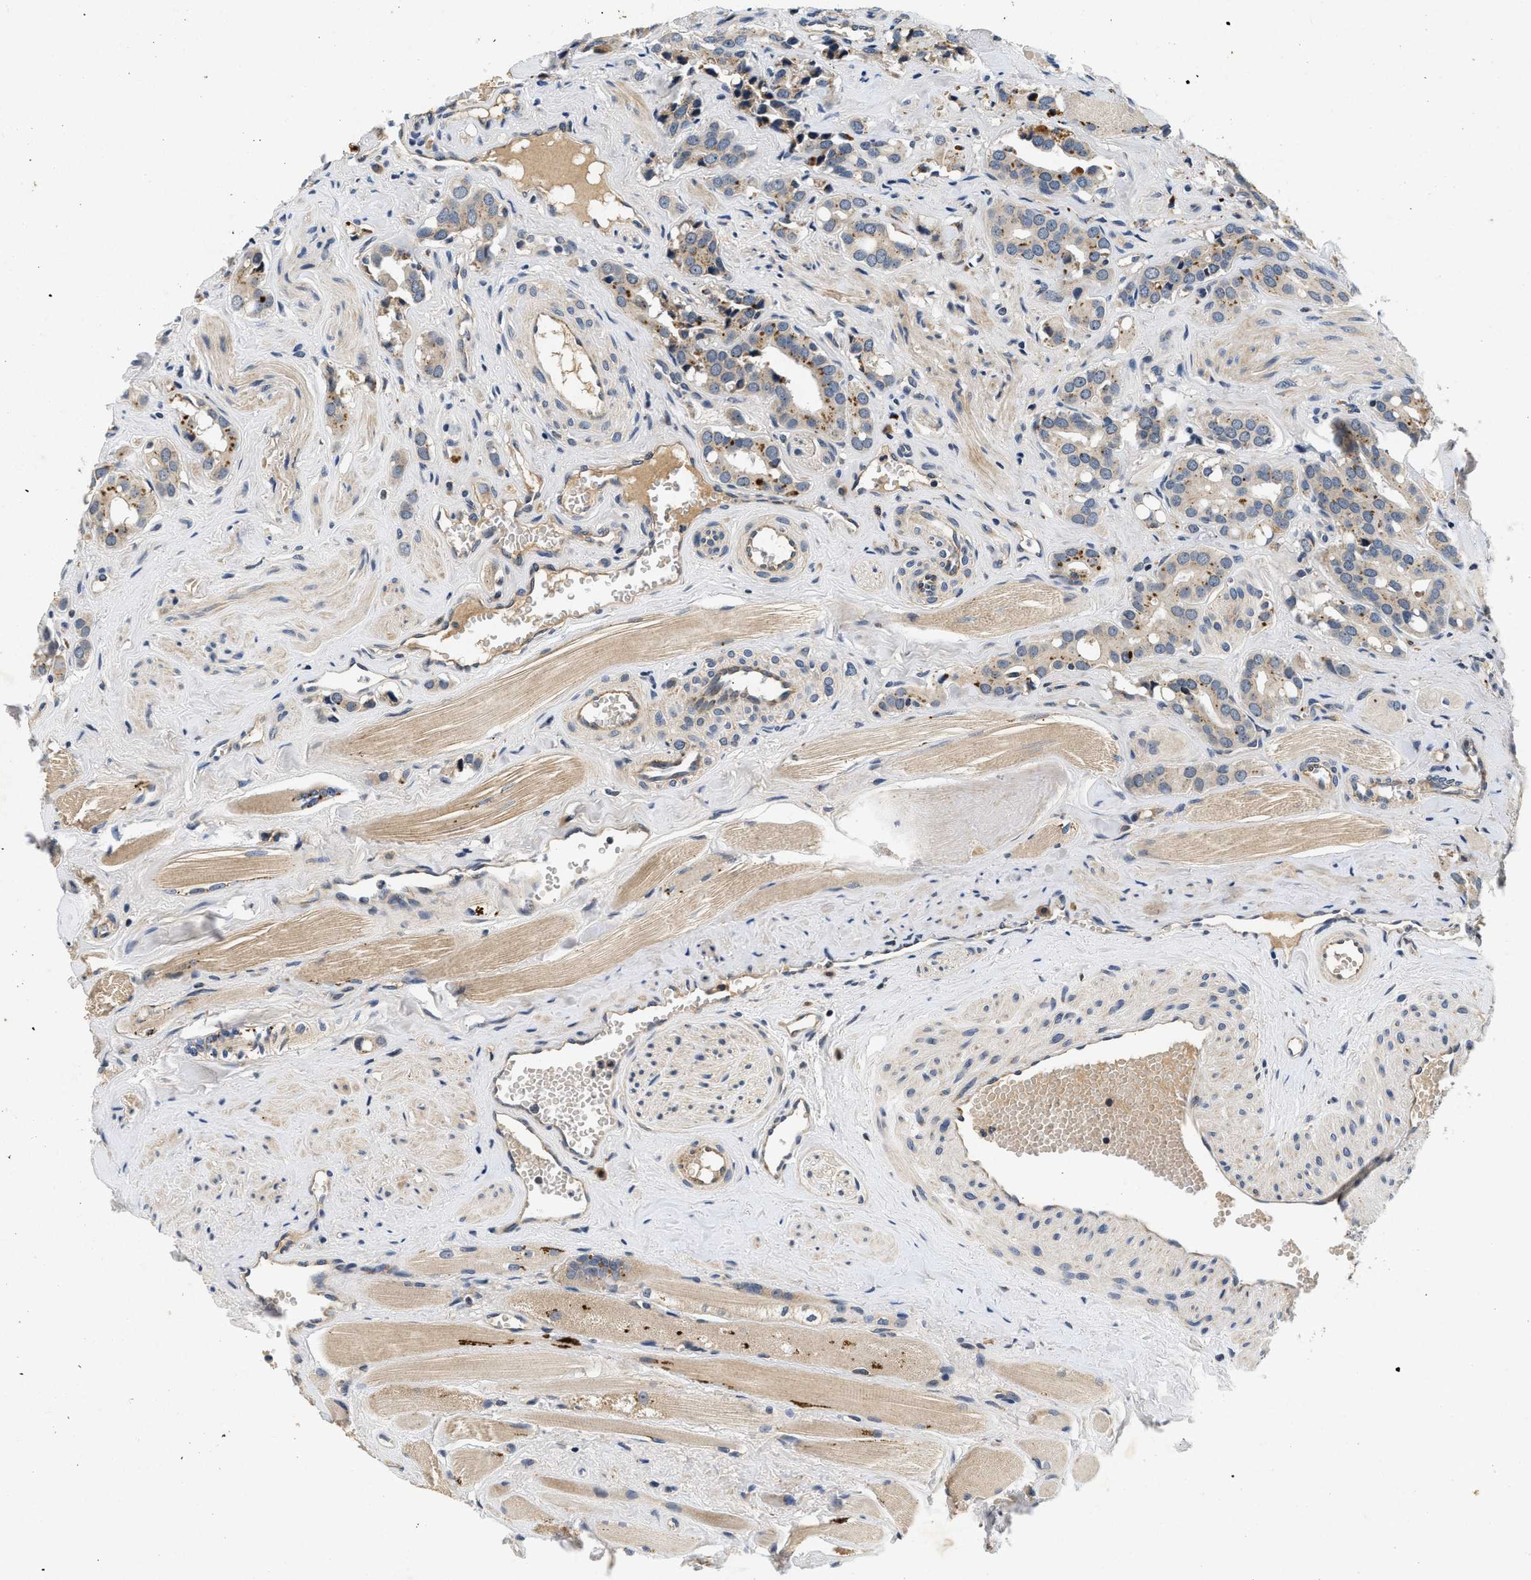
{"staining": {"intensity": "weak", "quantity": "25%-75%", "location": "cytoplasmic/membranous"}, "tissue": "prostate cancer", "cell_type": "Tumor cells", "image_type": "cancer", "snomed": [{"axis": "morphology", "description": "Adenocarcinoma, High grade"}, {"axis": "topography", "description": "Prostate"}], "caption": "Immunohistochemistry of human prostate cancer (adenocarcinoma (high-grade)) demonstrates low levels of weak cytoplasmic/membranous staining in about 25%-75% of tumor cells.", "gene": "PDP1", "patient": {"sex": "male", "age": 52}}